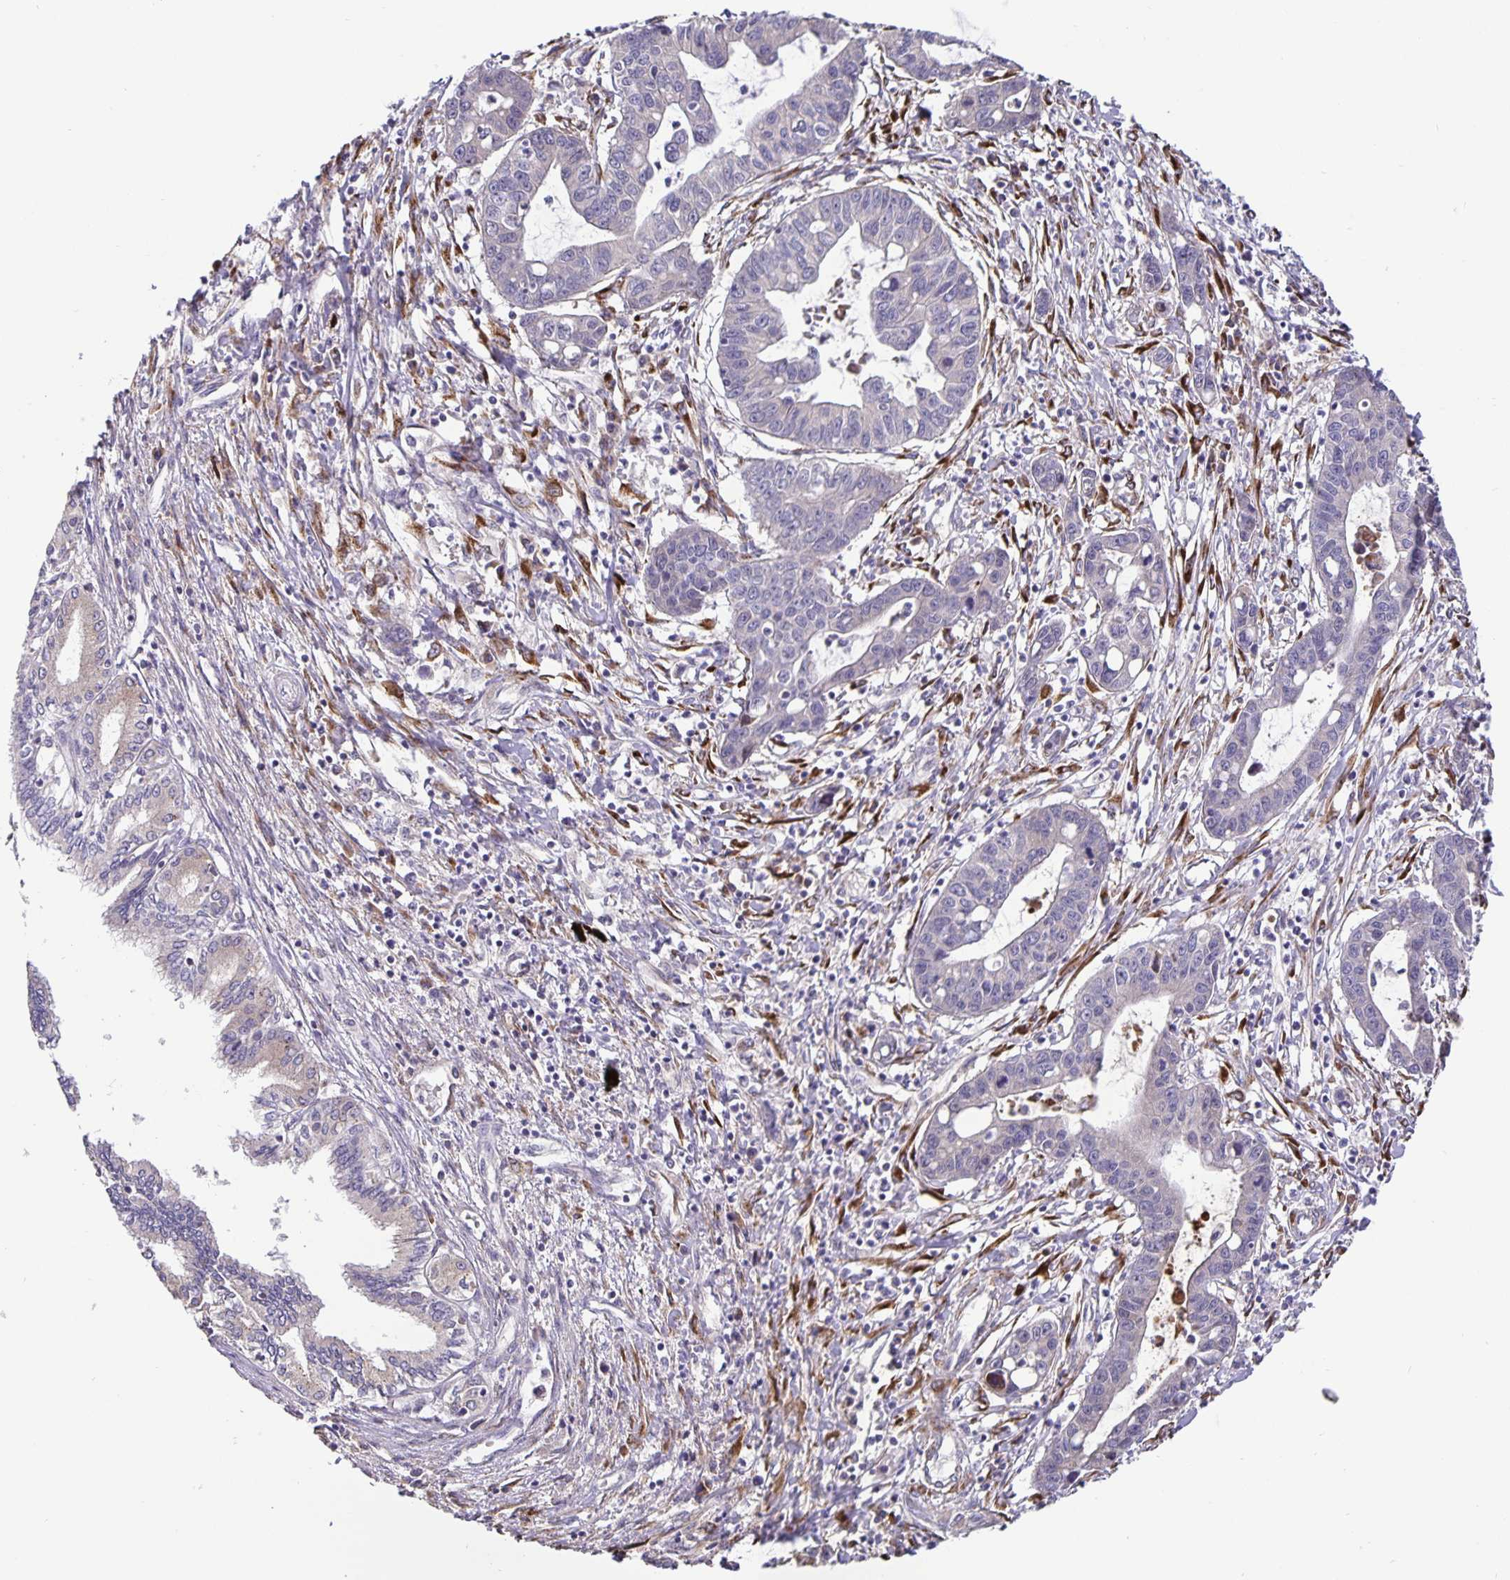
{"staining": {"intensity": "negative", "quantity": "none", "location": "none"}, "tissue": "liver cancer", "cell_type": "Tumor cells", "image_type": "cancer", "snomed": [{"axis": "morphology", "description": "Cholangiocarcinoma"}, {"axis": "topography", "description": "Liver"}], "caption": "High power microscopy micrograph of an immunohistochemistry image of liver cancer (cholangiocarcinoma), revealing no significant staining in tumor cells.", "gene": "EML6", "patient": {"sex": "male", "age": 58}}